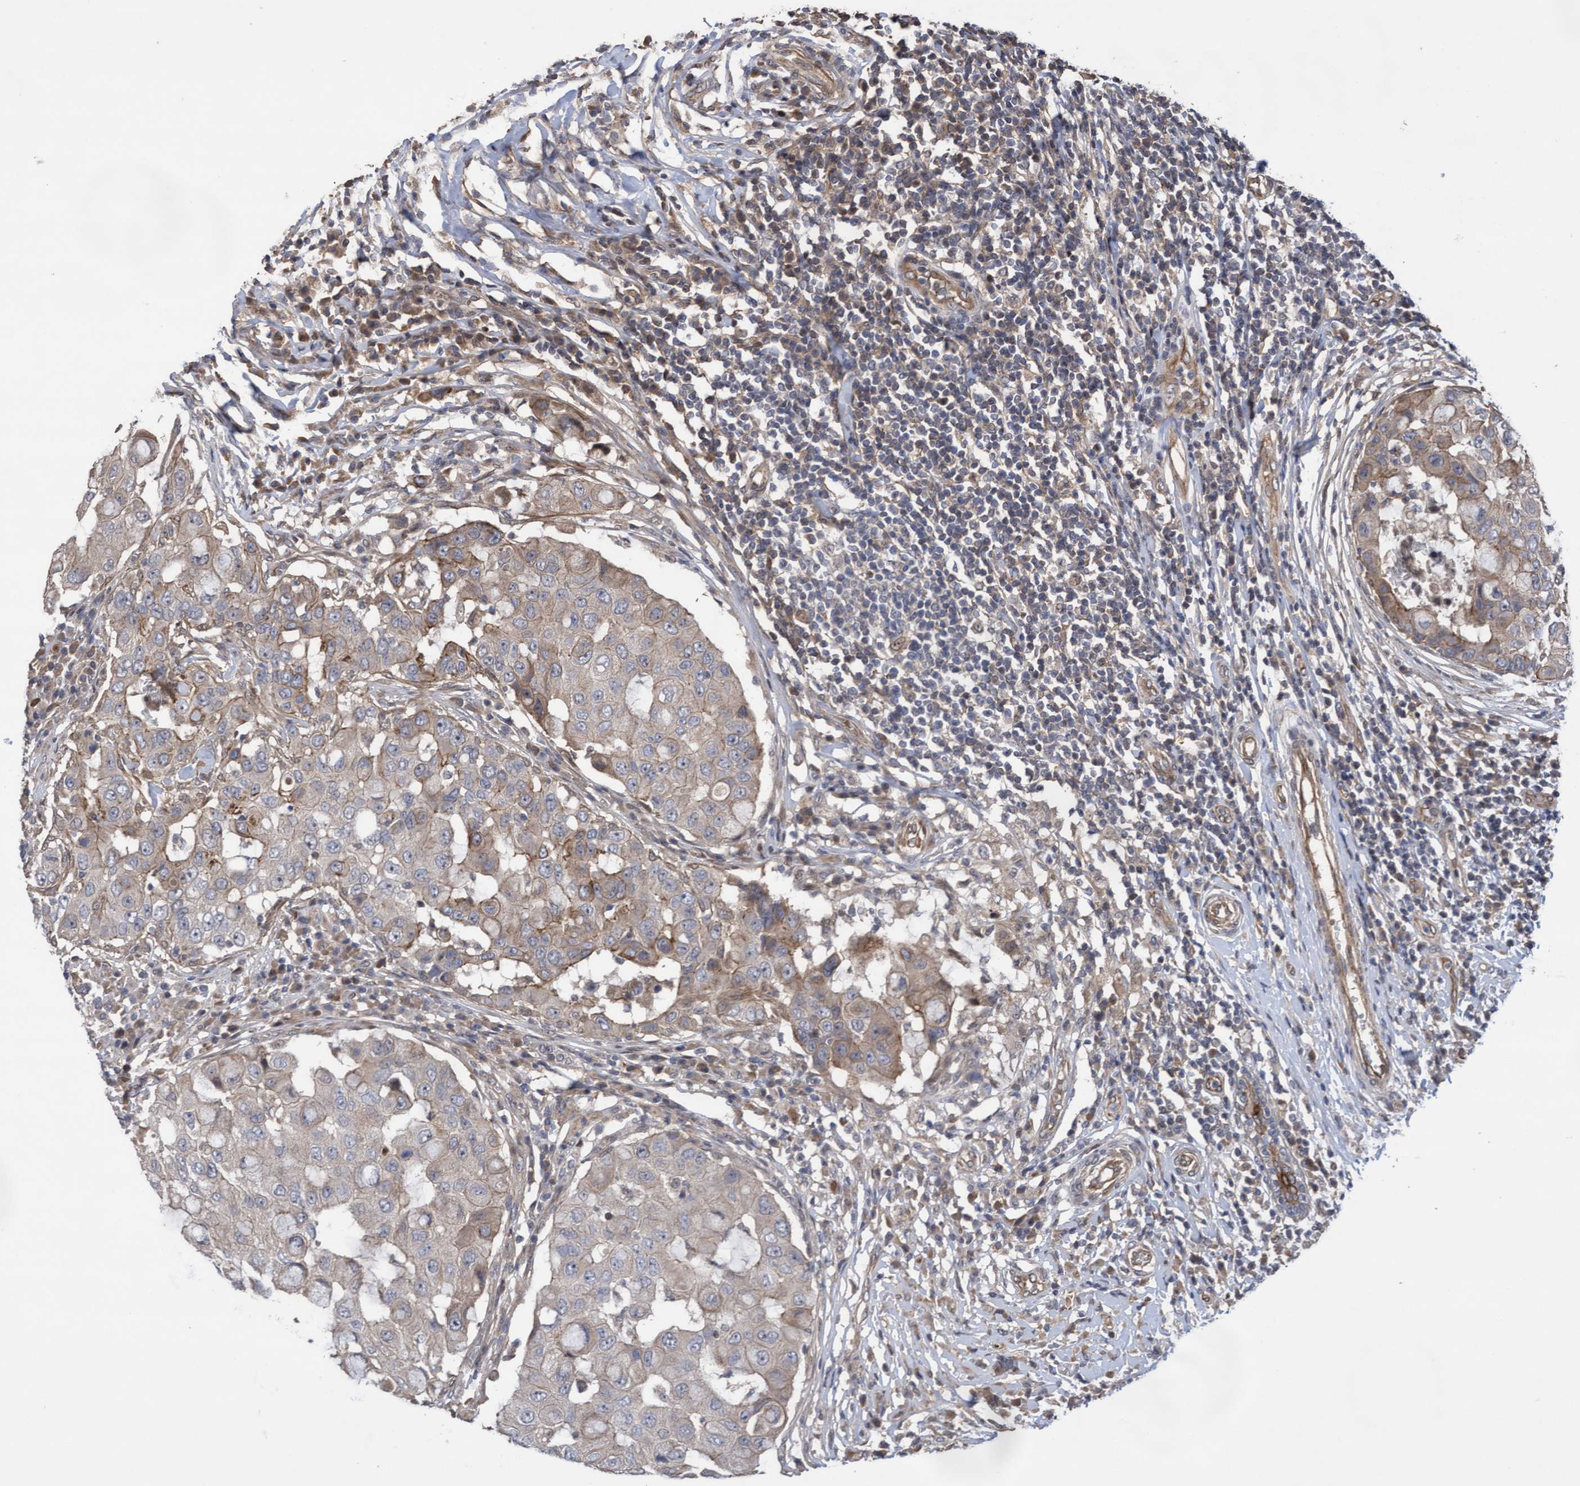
{"staining": {"intensity": "weak", "quantity": "25%-75%", "location": "cytoplasmic/membranous"}, "tissue": "breast cancer", "cell_type": "Tumor cells", "image_type": "cancer", "snomed": [{"axis": "morphology", "description": "Duct carcinoma"}, {"axis": "topography", "description": "Breast"}], "caption": "This histopathology image displays immunohistochemistry (IHC) staining of breast cancer (invasive ductal carcinoma), with low weak cytoplasmic/membranous expression in approximately 25%-75% of tumor cells.", "gene": "COBL", "patient": {"sex": "female", "age": 27}}